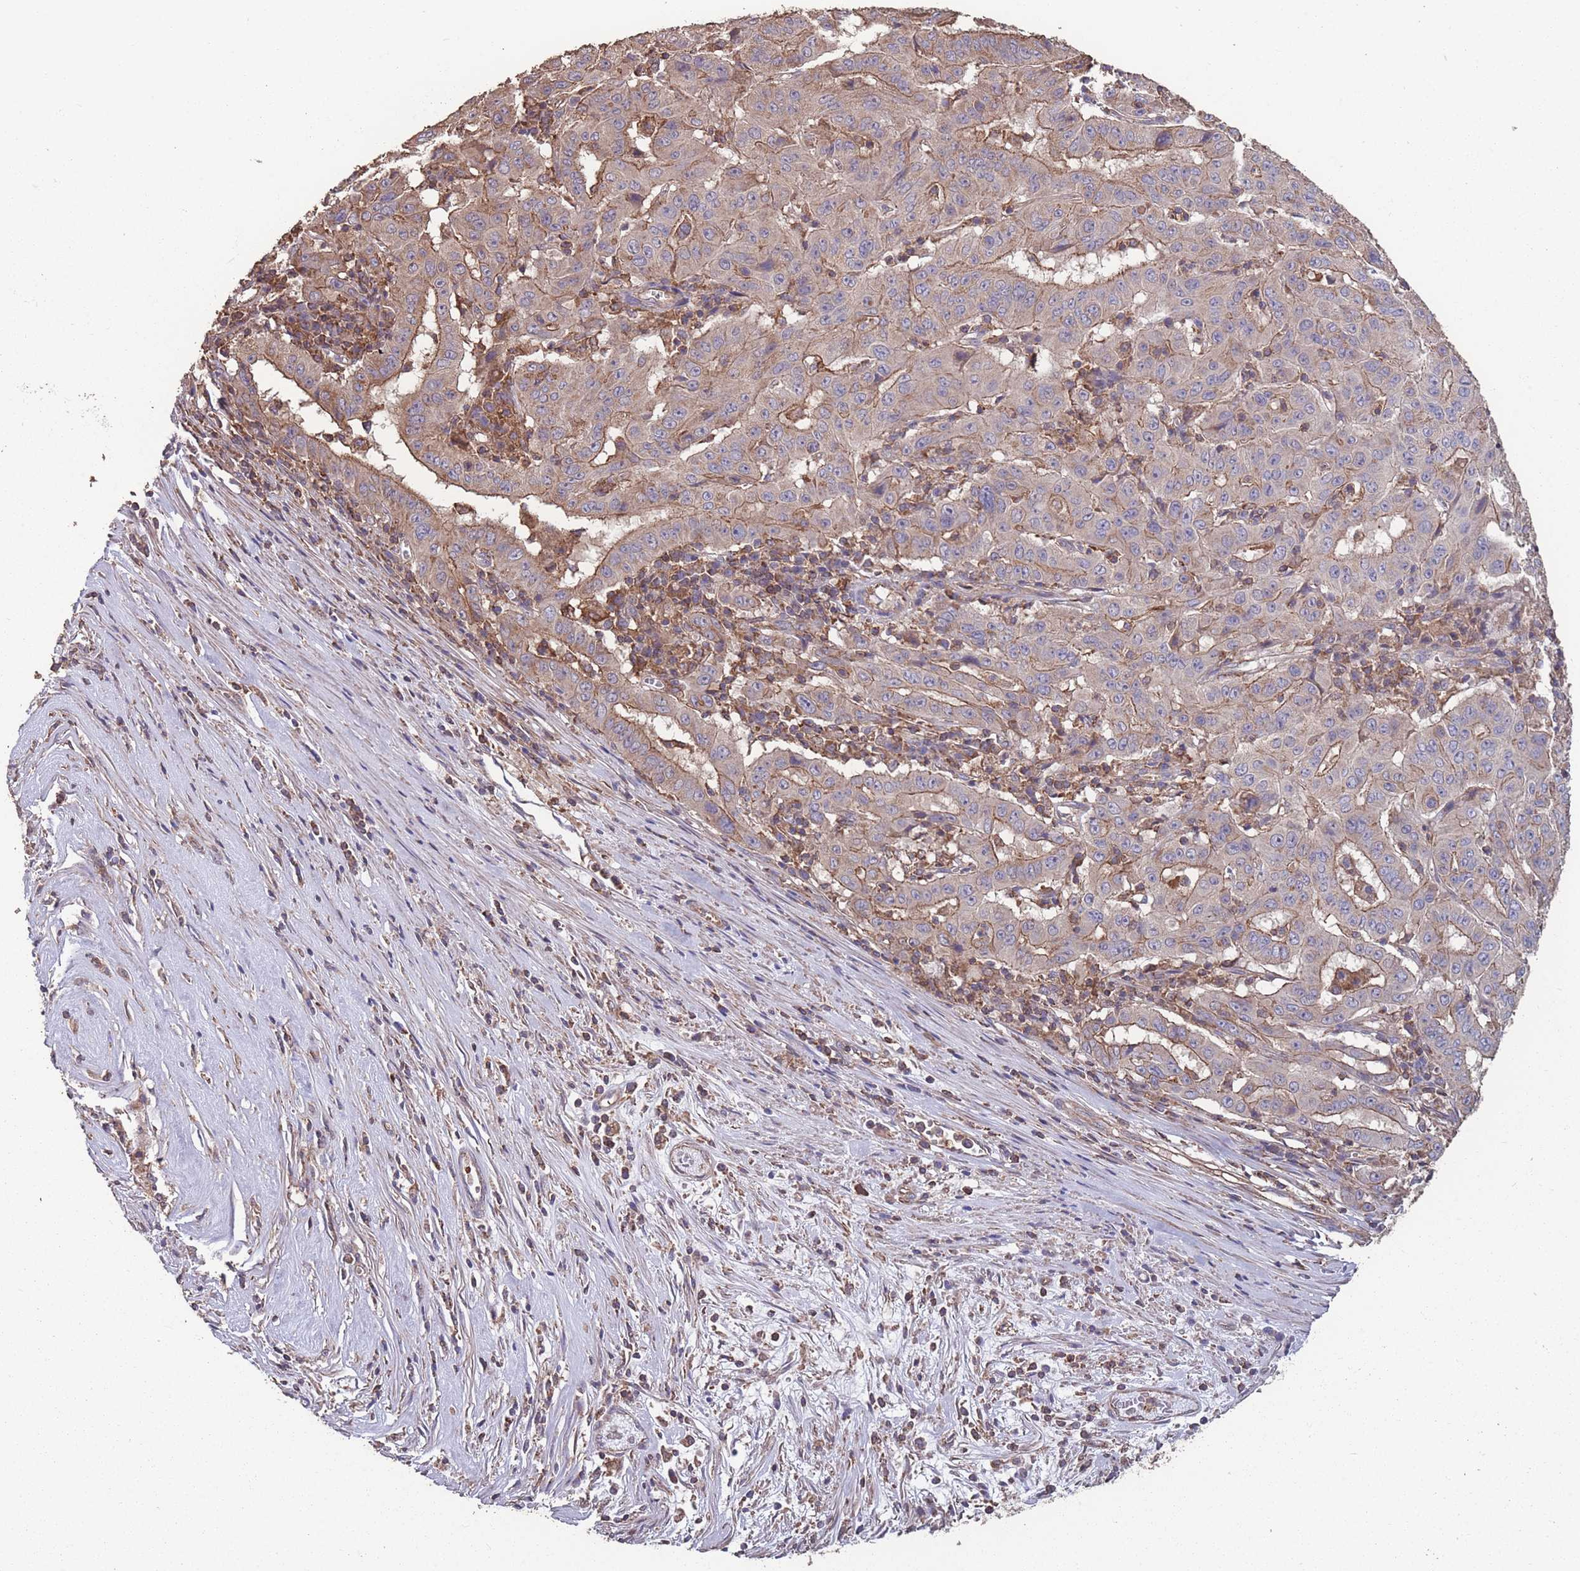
{"staining": {"intensity": "moderate", "quantity": ">75%", "location": "cytoplasmic/membranous"}, "tissue": "pancreatic cancer", "cell_type": "Tumor cells", "image_type": "cancer", "snomed": [{"axis": "morphology", "description": "Adenocarcinoma, NOS"}, {"axis": "topography", "description": "Pancreas"}], "caption": "Brown immunohistochemical staining in pancreatic adenocarcinoma shows moderate cytoplasmic/membranous expression in about >75% of tumor cells.", "gene": "NUDT21", "patient": {"sex": "male", "age": 63}}